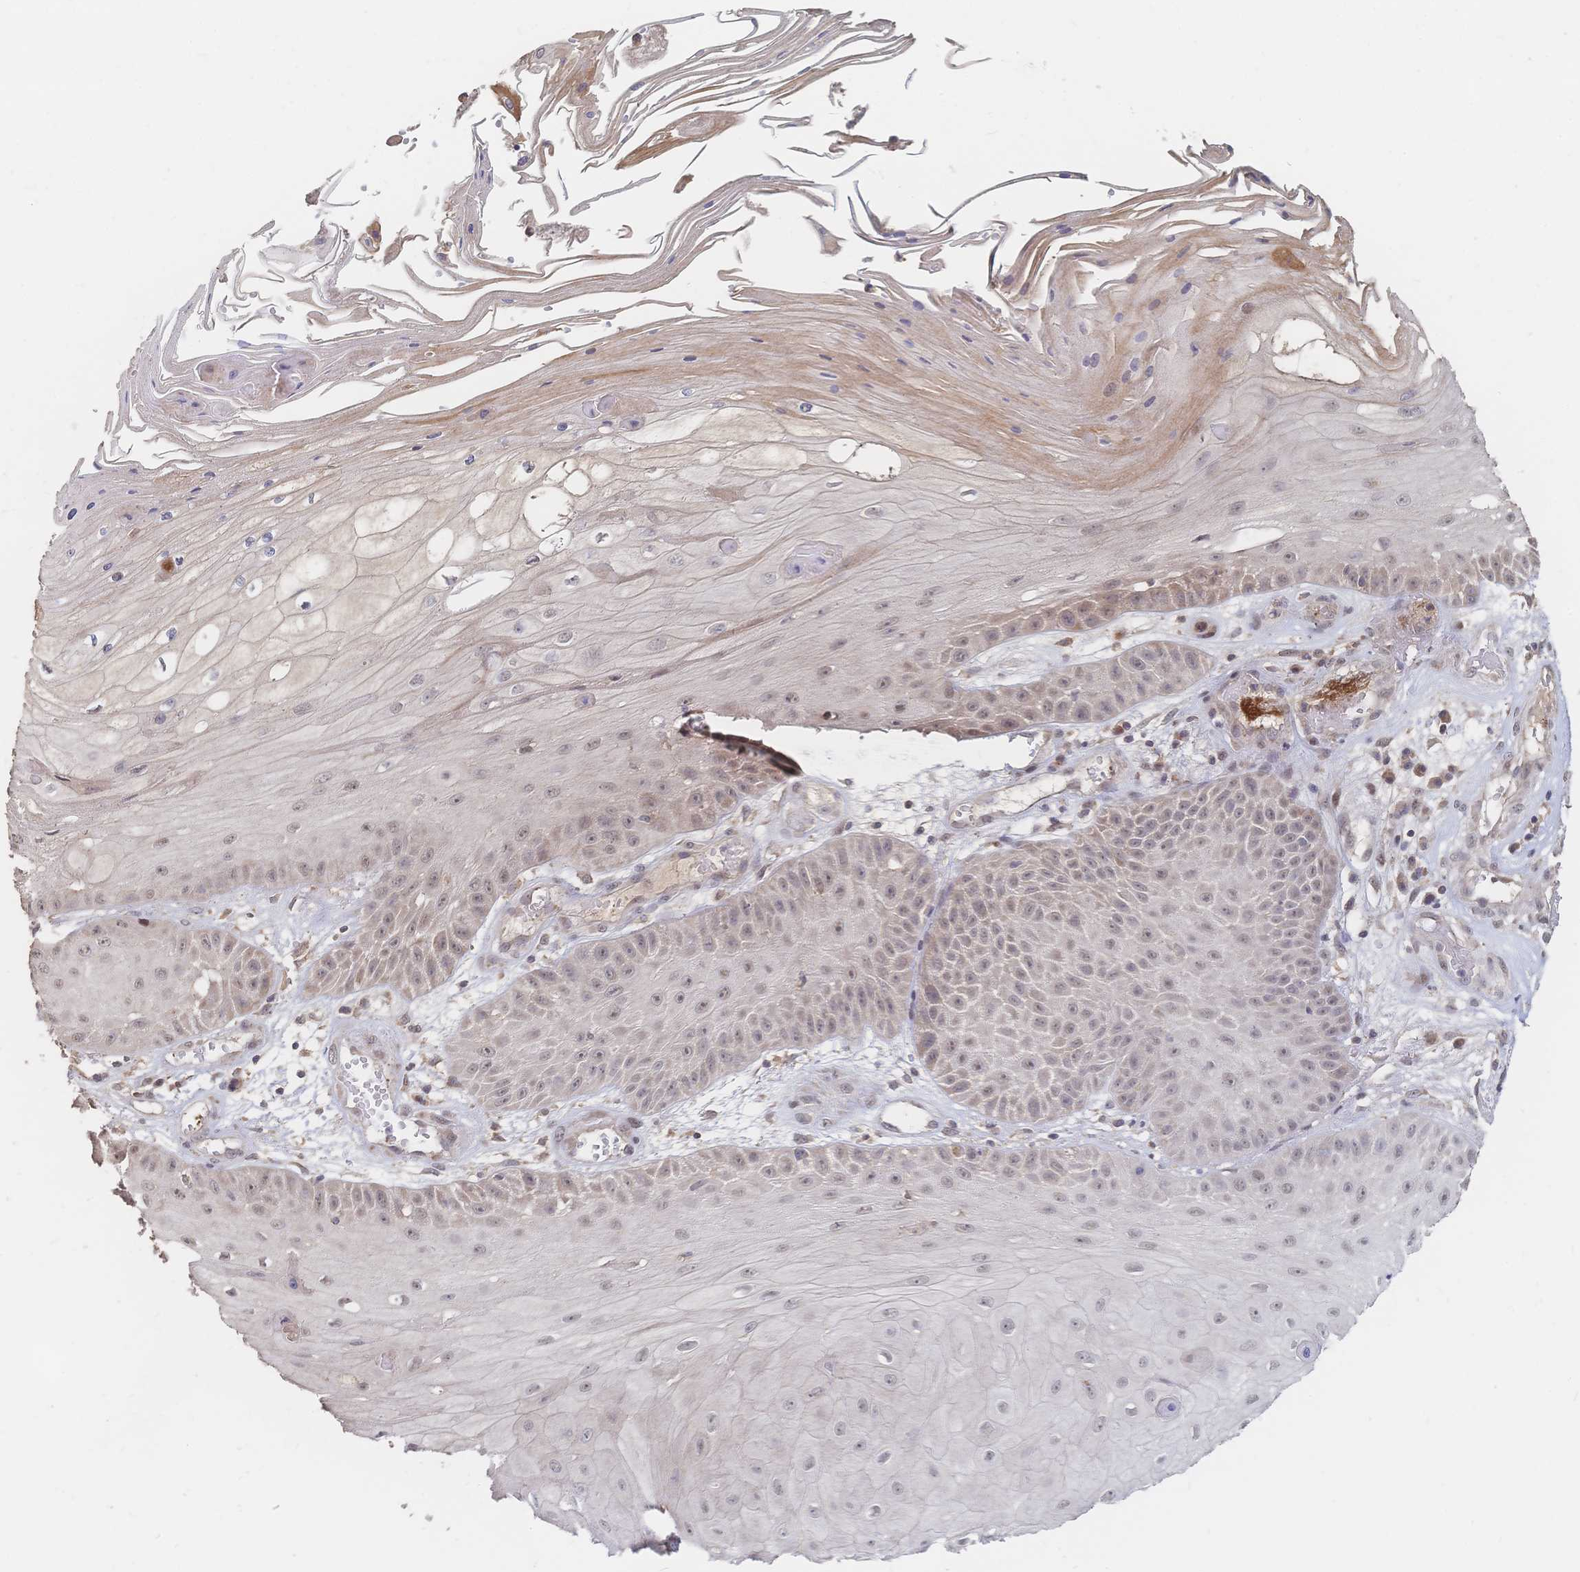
{"staining": {"intensity": "weak", "quantity": "25%-75%", "location": "nuclear"}, "tissue": "skin cancer", "cell_type": "Tumor cells", "image_type": "cancer", "snomed": [{"axis": "morphology", "description": "Squamous cell carcinoma, NOS"}, {"axis": "topography", "description": "Skin"}], "caption": "Skin squamous cell carcinoma stained for a protein demonstrates weak nuclear positivity in tumor cells.", "gene": "LRP5", "patient": {"sex": "male", "age": 70}}